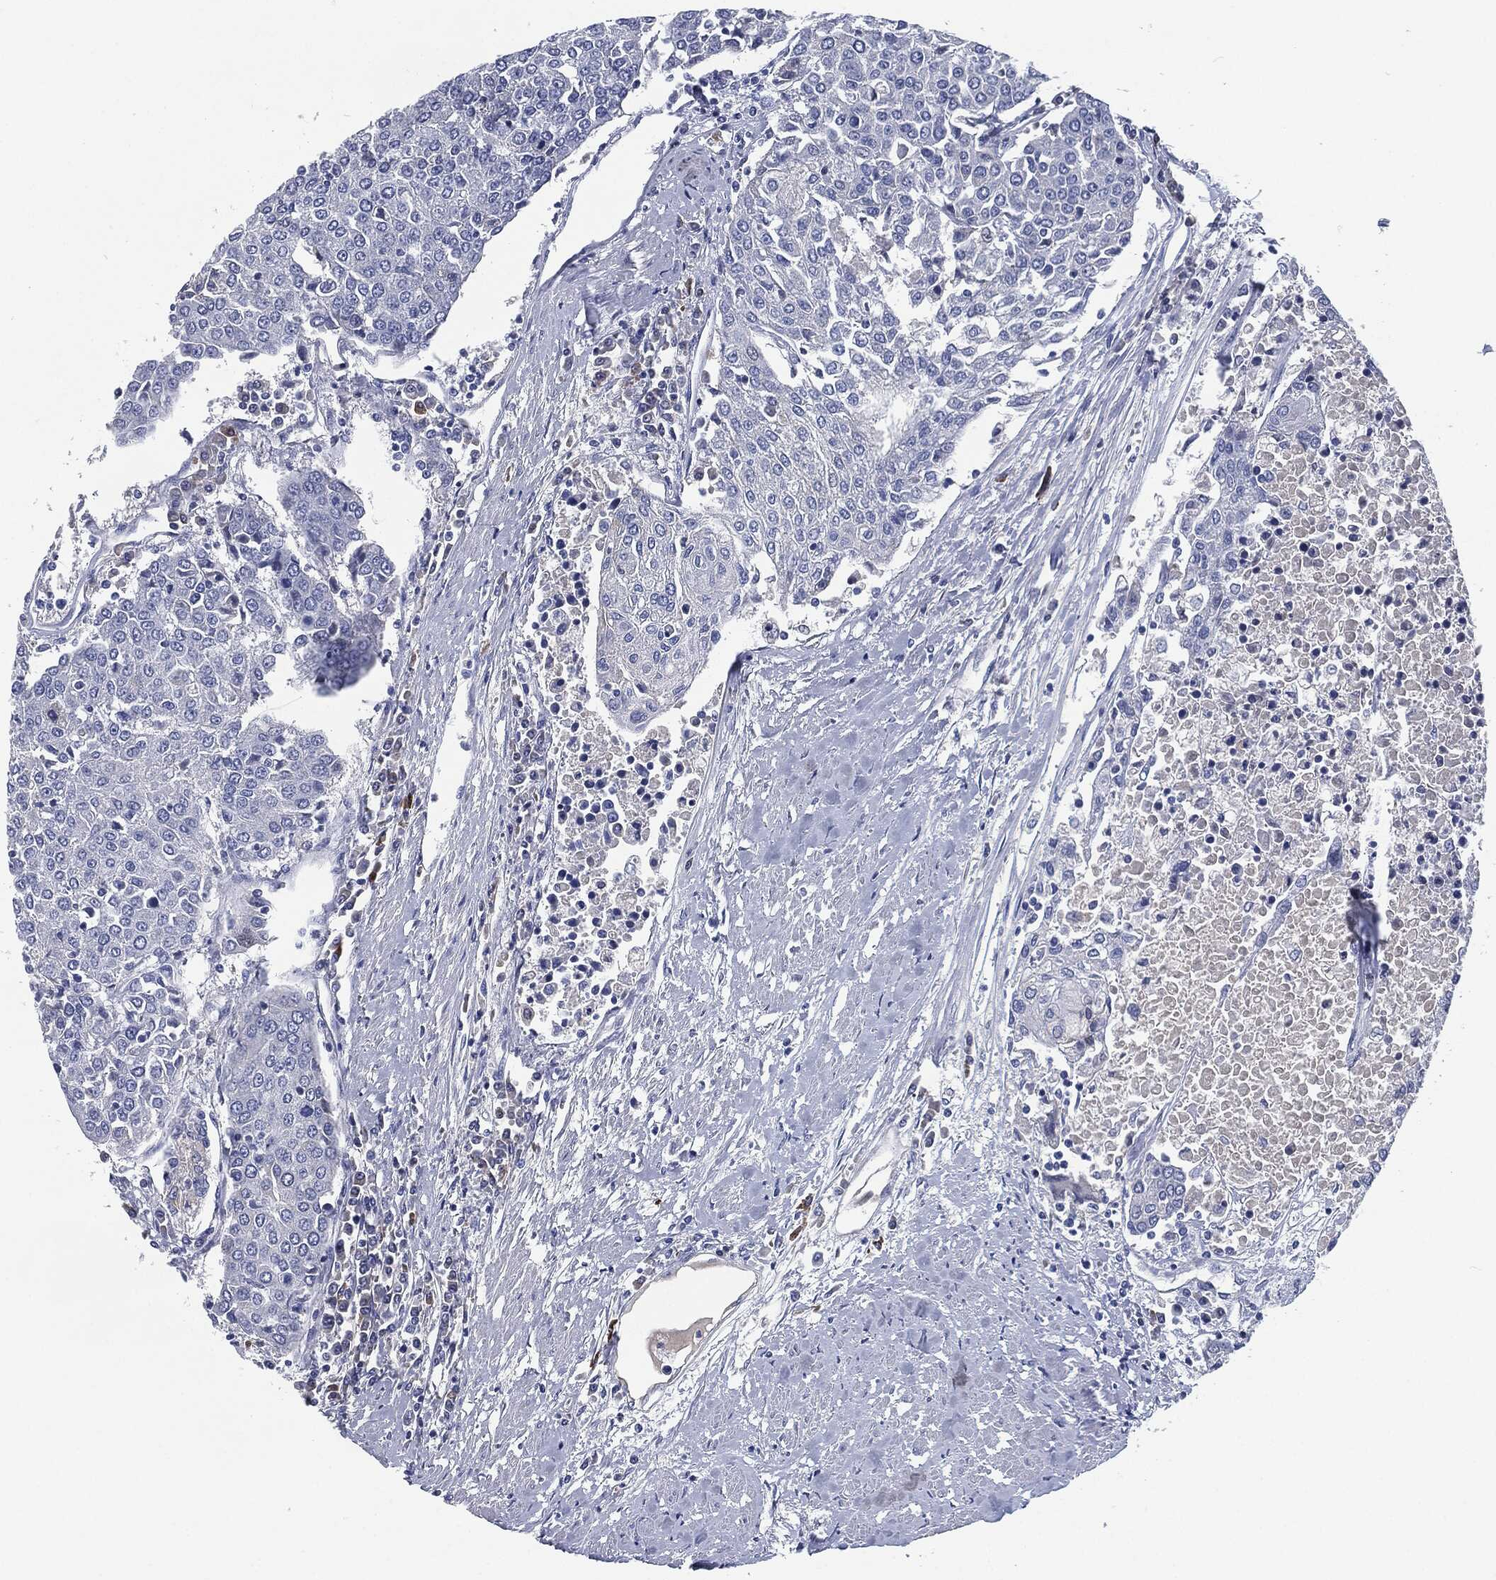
{"staining": {"intensity": "negative", "quantity": "none", "location": "none"}, "tissue": "urothelial cancer", "cell_type": "Tumor cells", "image_type": "cancer", "snomed": [{"axis": "morphology", "description": "Urothelial carcinoma, High grade"}, {"axis": "topography", "description": "Urinary bladder"}], "caption": "The immunohistochemistry (IHC) micrograph has no significant expression in tumor cells of urothelial cancer tissue.", "gene": "CD27", "patient": {"sex": "female", "age": 85}}